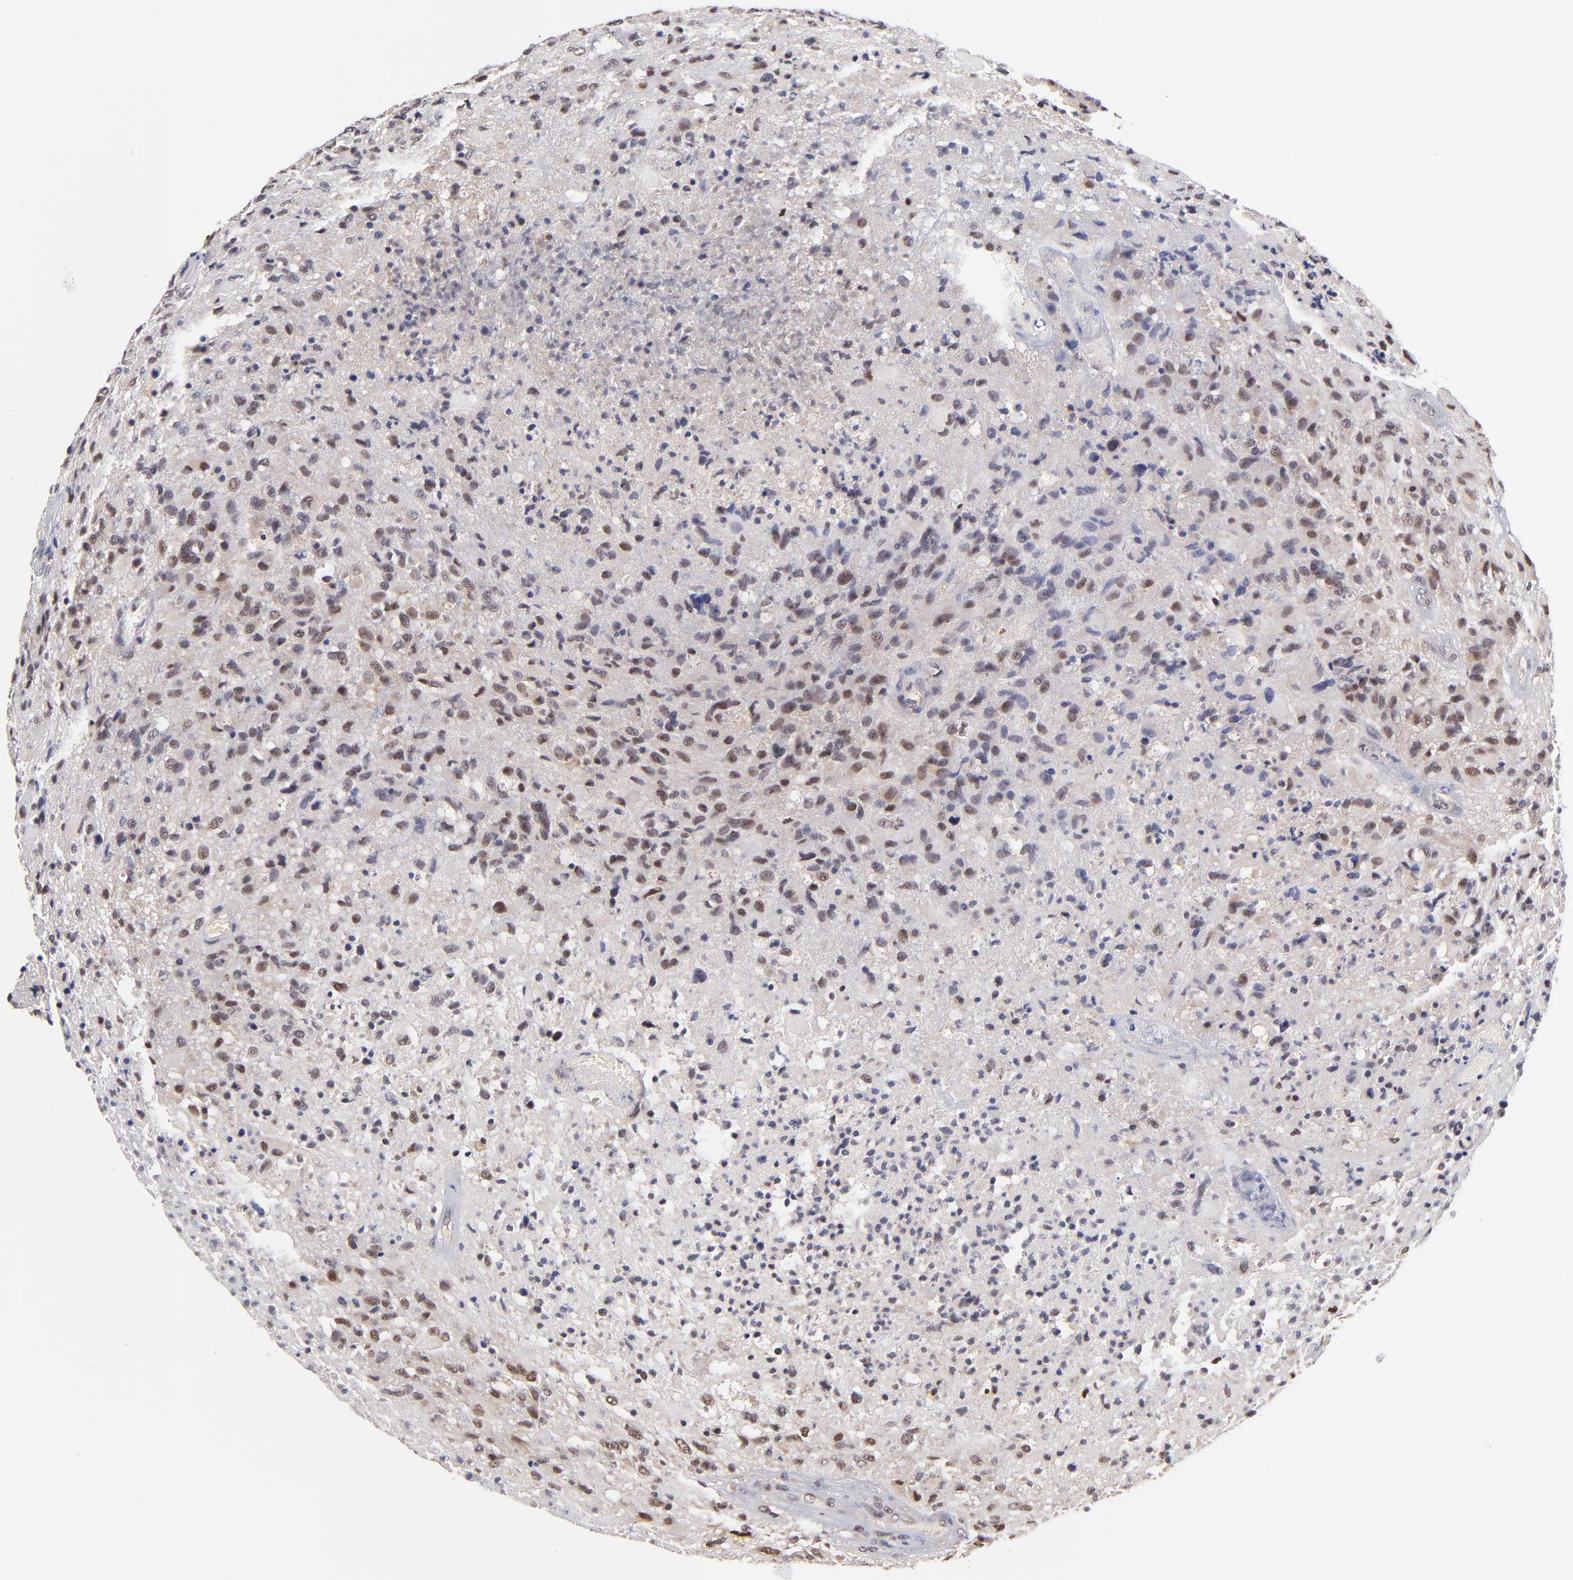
{"staining": {"intensity": "weak", "quantity": "25%-75%", "location": "nuclear"}, "tissue": "glioma", "cell_type": "Tumor cells", "image_type": "cancer", "snomed": [{"axis": "morphology", "description": "Glioma, malignant, High grade"}, {"axis": "topography", "description": "Brain"}], "caption": "Immunohistochemical staining of glioma reveals low levels of weak nuclear protein positivity in approximately 25%-75% of tumor cells.", "gene": "PSMC4", "patient": {"sex": "male", "age": 69}}